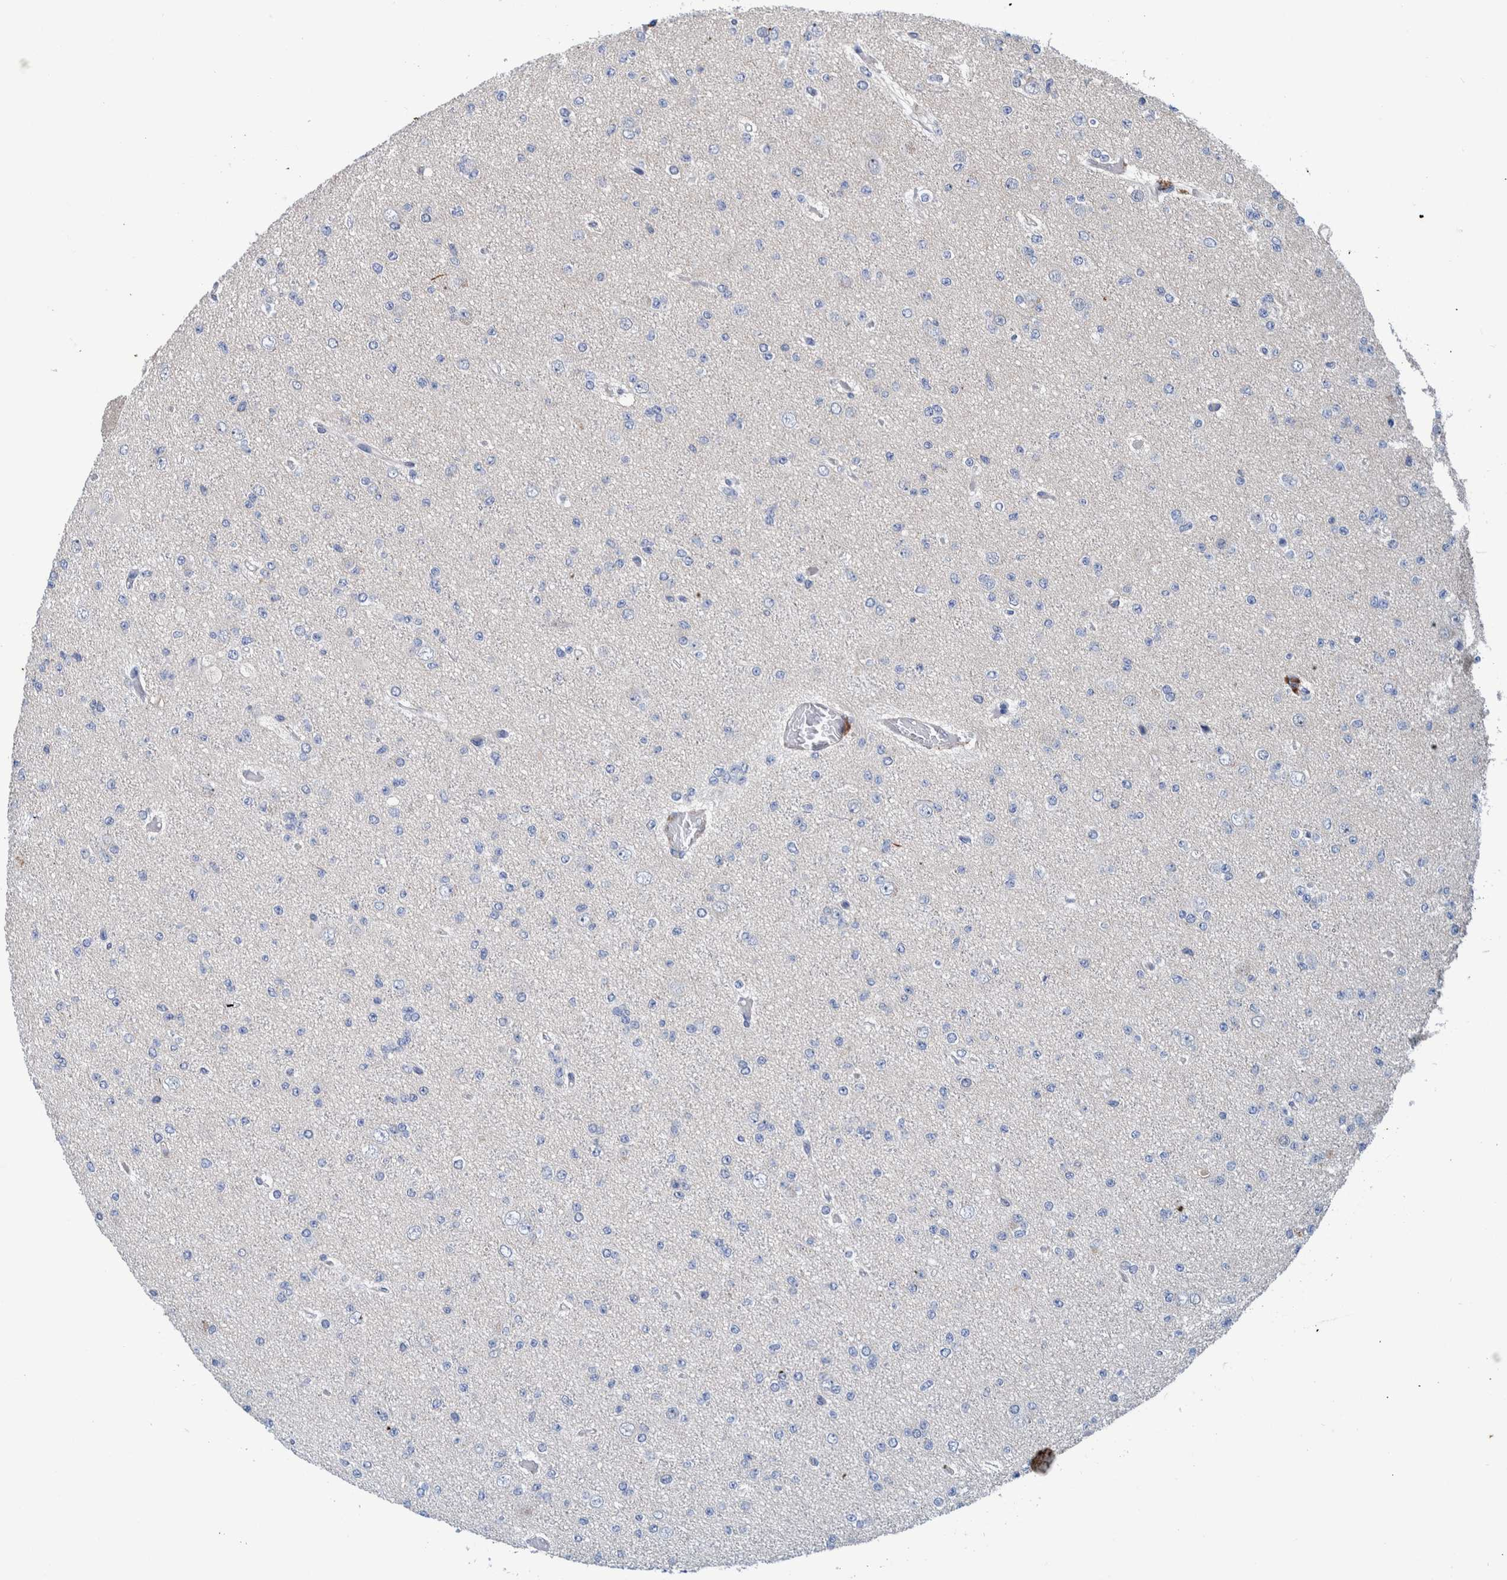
{"staining": {"intensity": "negative", "quantity": "none", "location": "none"}, "tissue": "glioma", "cell_type": "Tumor cells", "image_type": "cancer", "snomed": [{"axis": "morphology", "description": "Glioma, malignant, Low grade"}, {"axis": "topography", "description": "Brain"}], "caption": "High power microscopy photomicrograph of an immunohistochemistry histopathology image of low-grade glioma (malignant), revealing no significant staining in tumor cells.", "gene": "MKS1", "patient": {"sex": "female", "age": 22}}